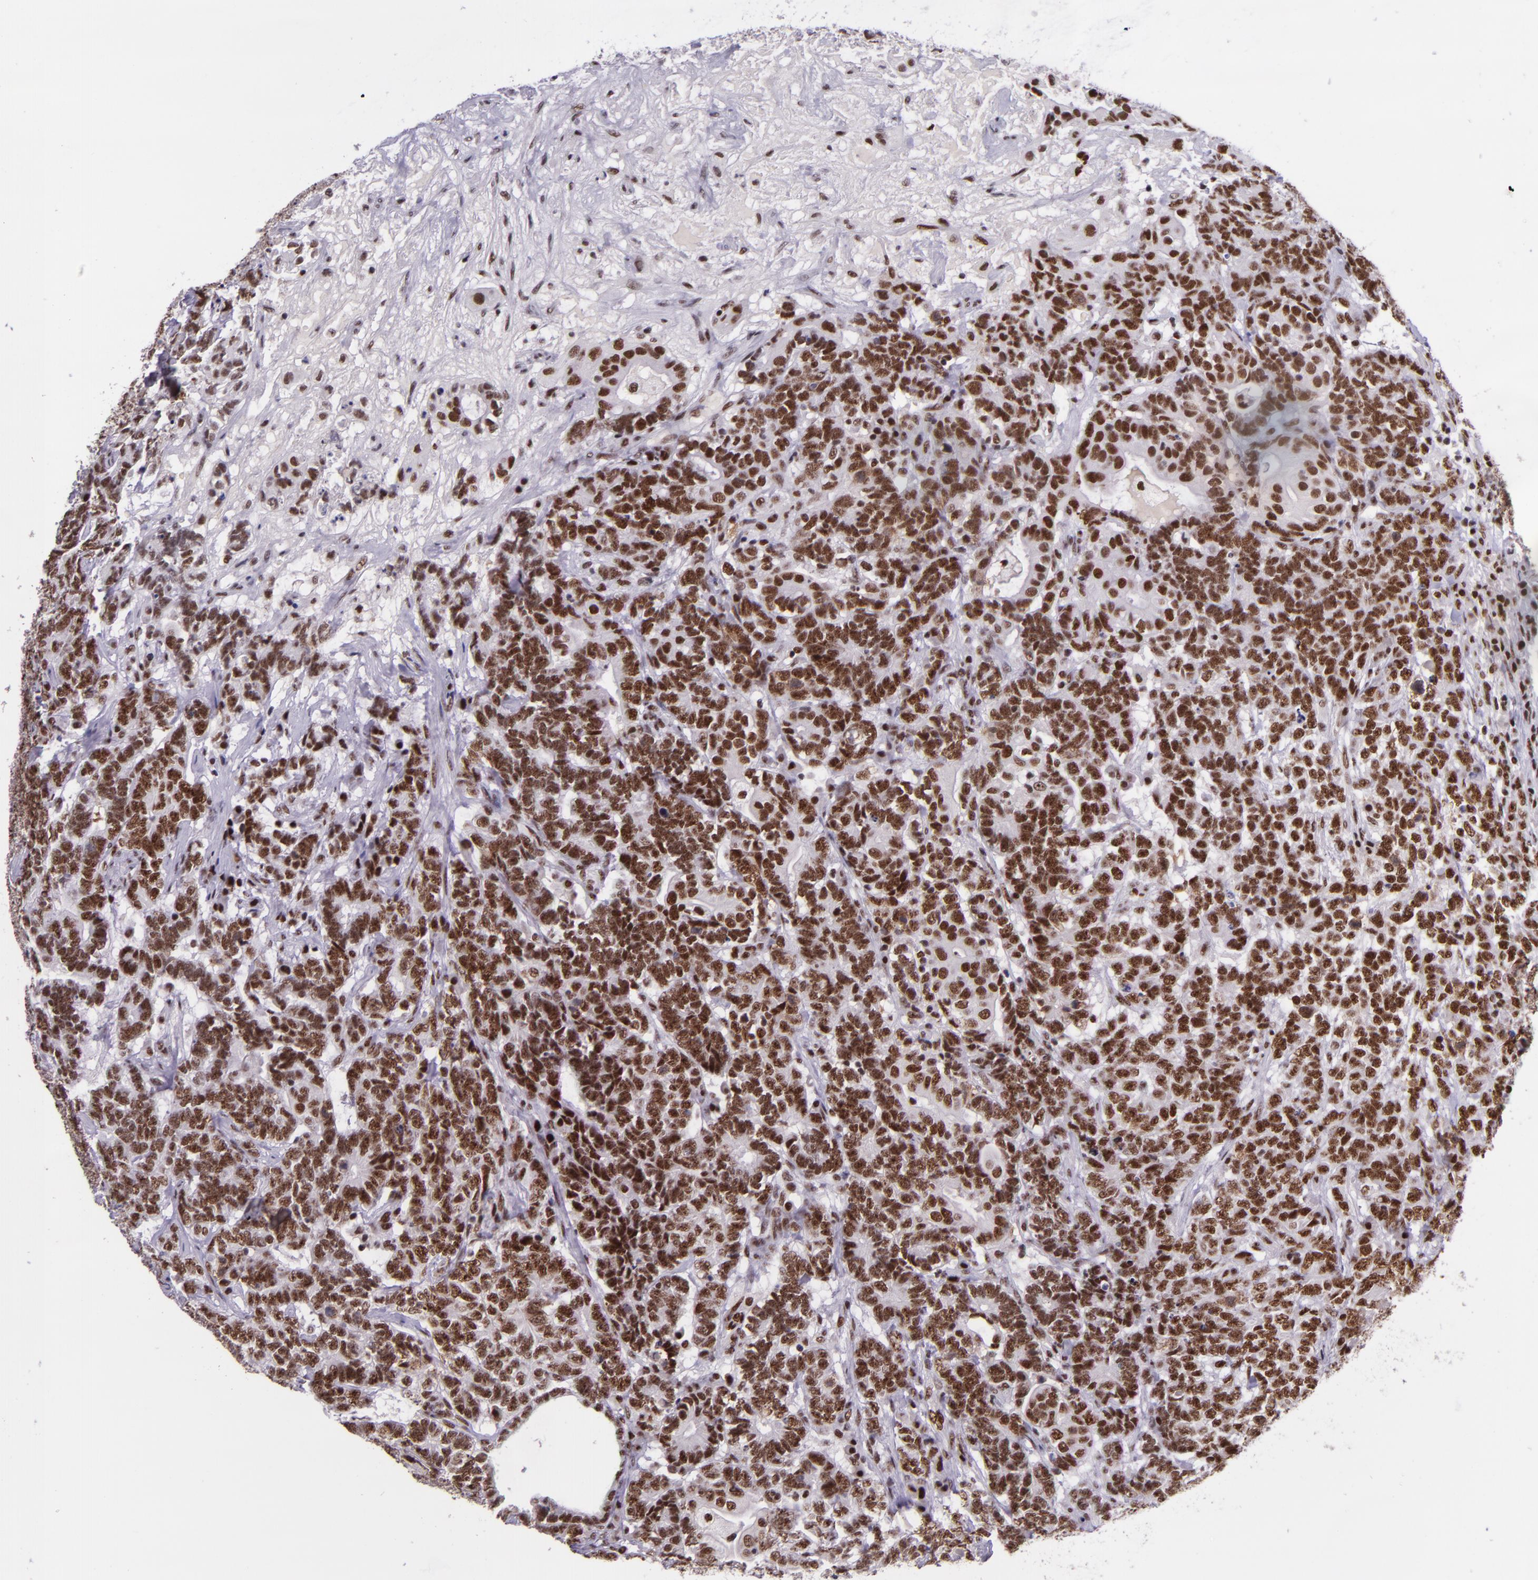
{"staining": {"intensity": "strong", "quantity": ">75%", "location": "nuclear"}, "tissue": "testis cancer", "cell_type": "Tumor cells", "image_type": "cancer", "snomed": [{"axis": "morphology", "description": "Carcinoma, Embryonal, NOS"}, {"axis": "topography", "description": "Testis"}], "caption": "Immunohistochemistry (IHC) of human testis cancer (embryonal carcinoma) exhibits high levels of strong nuclear expression in about >75% of tumor cells.", "gene": "GPKOW", "patient": {"sex": "male", "age": 26}}